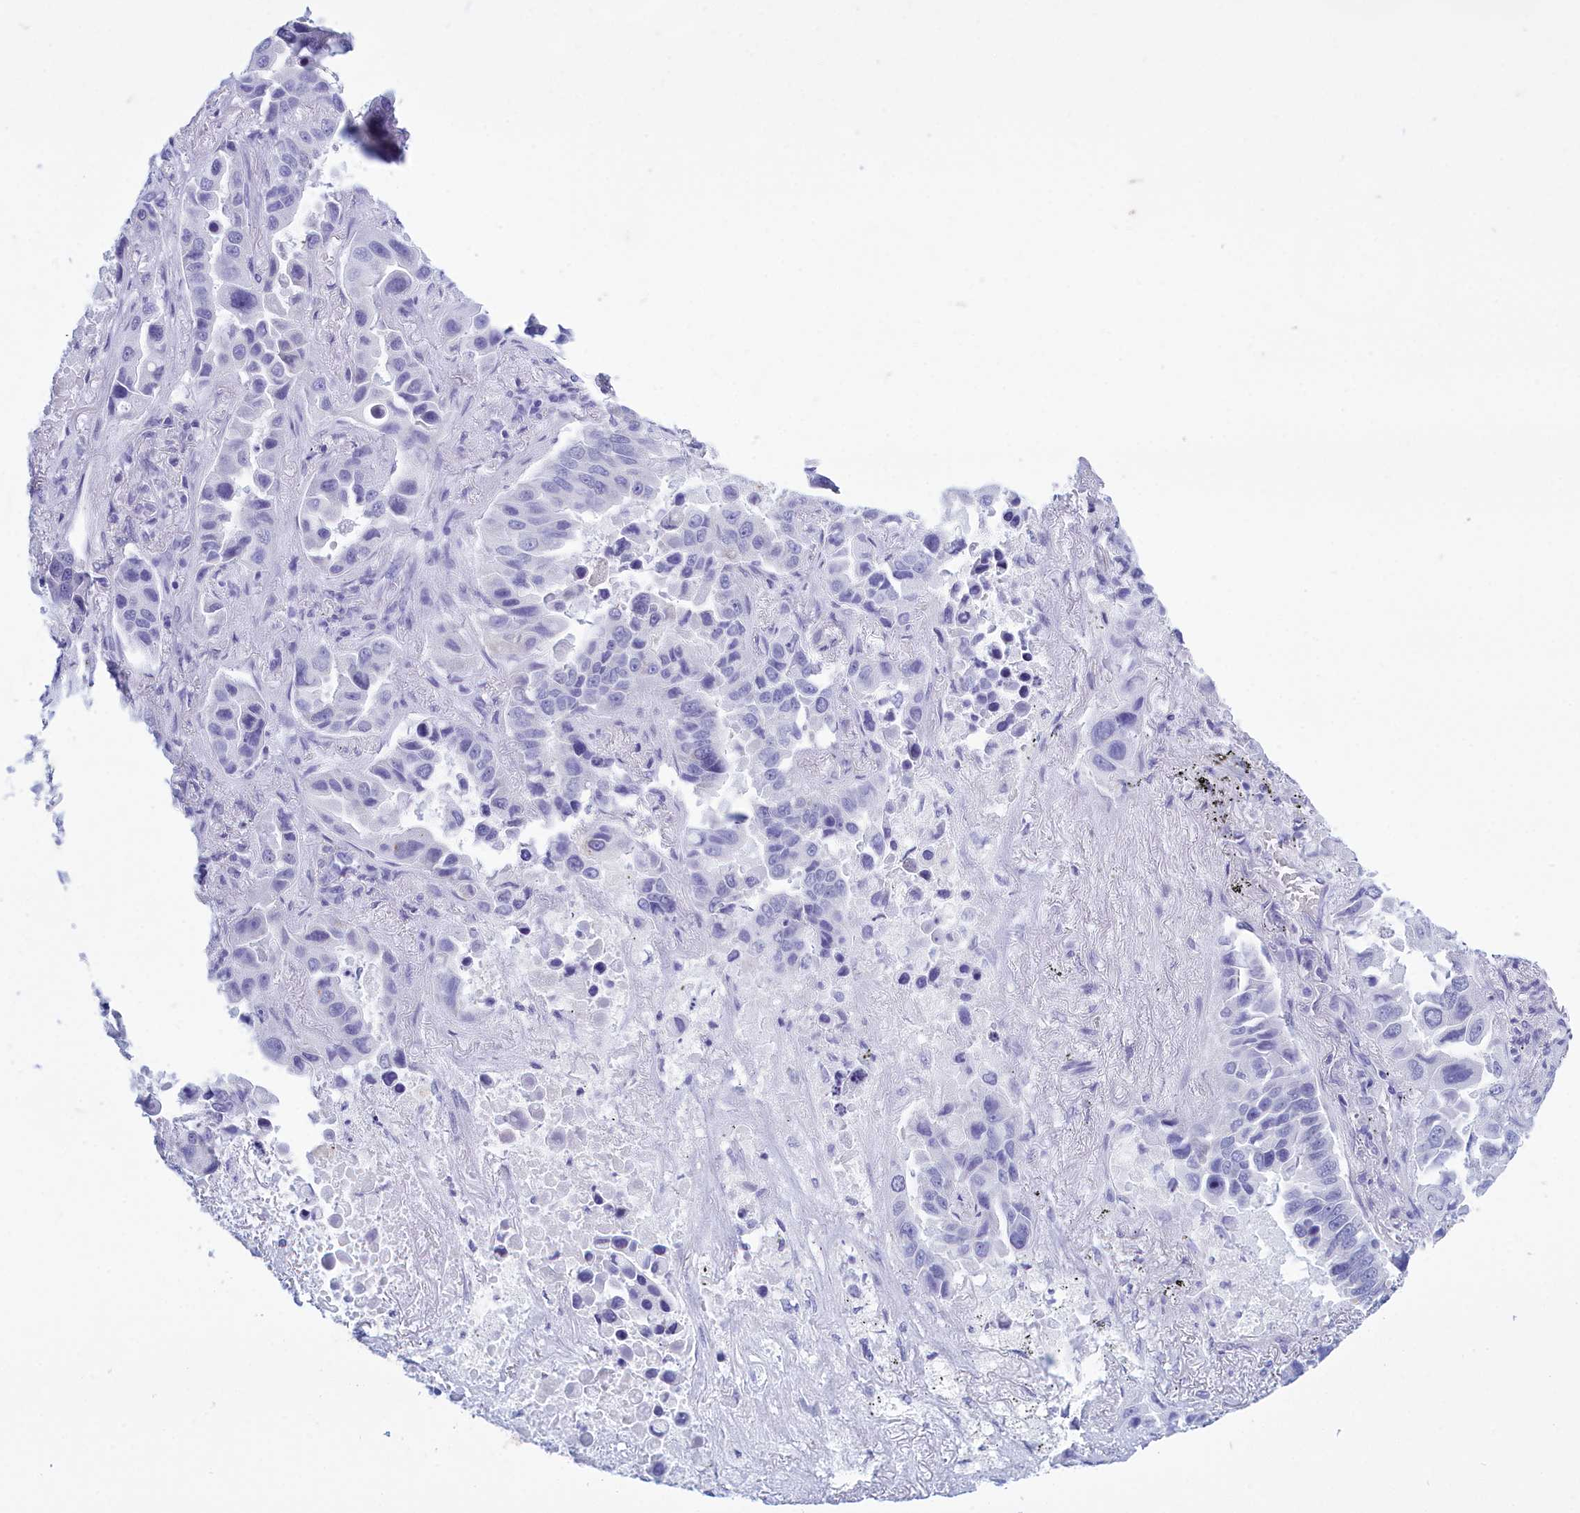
{"staining": {"intensity": "negative", "quantity": "none", "location": "none"}, "tissue": "lung cancer", "cell_type": "Tumor cells", "image_type": "cancer", "snomed": [{"axis": "morphology", "description": "Adenocarcinoma, NOS"}, {"axis": "topography", "description": "Lung"}], "caption": "The immunohistochemistry (IHC) micrograph has no significant positivity in tumor cells of adenocarcinoma (lung) tissue.", "gene": "TMEM97", "patient": {"sex": "male", "age": 64}}